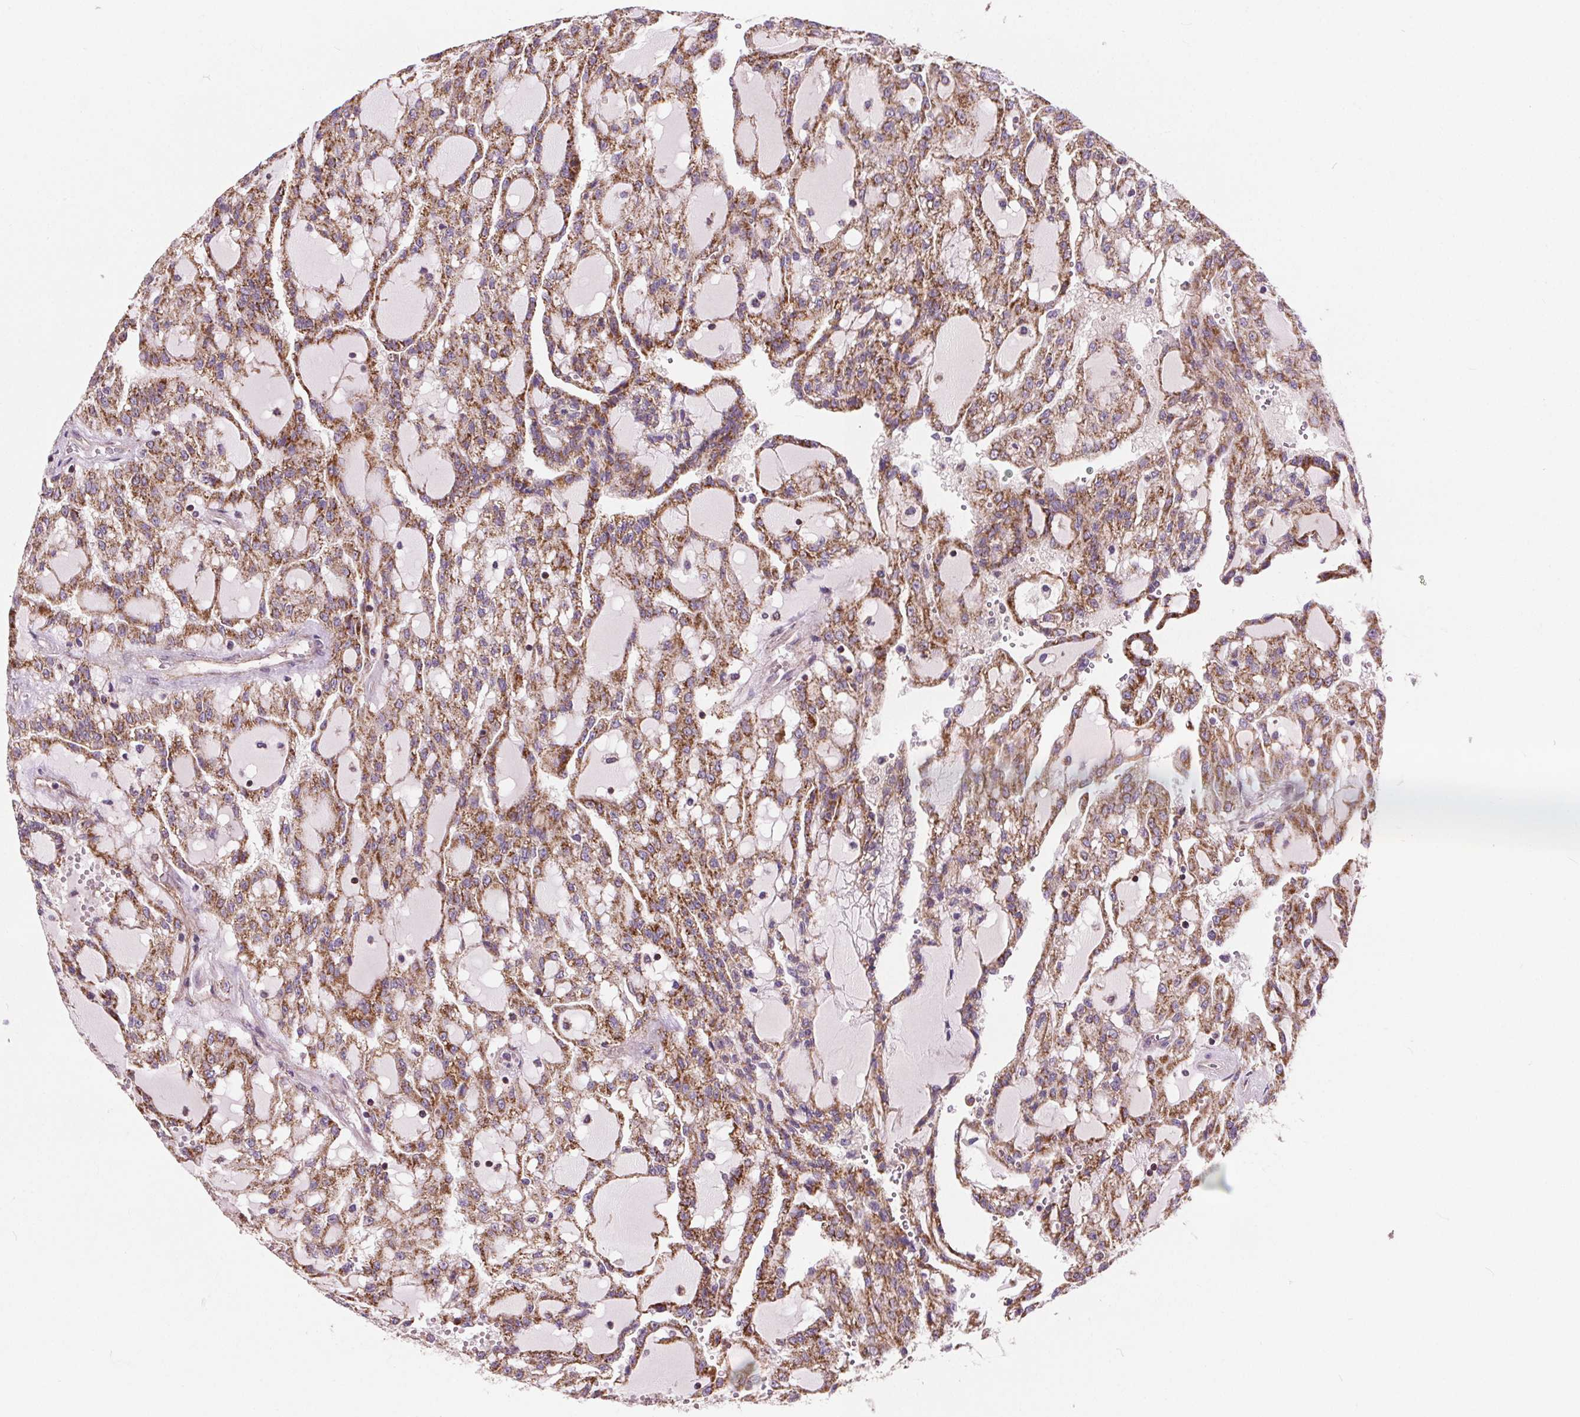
{"staining": {"intensity": "moderate", "quantity": ">75%", "location": "cytoplasmic/membranous"}, "tissue": "renal cancer", "cell_type": "Tumor cells", "image_type": "cancer", "snomed": [{"axis": "morphology", "description": "Adenocarcinoma, NOS"}, {"axis": "topography", "description": "Kidney"}], "caption": "The histopathology image shows immunohistochemical staining of renal cancer (adenocarcinoma). There is moderate cytoplasmic/membranous staining is appreciated in about >75% of tumor cells. Immunohistochemistry stains the protein of interest in brown and the nuclei are stained blue.", "gene": "GOLT1B", "patient": {"sex": "male", "age": 63}}